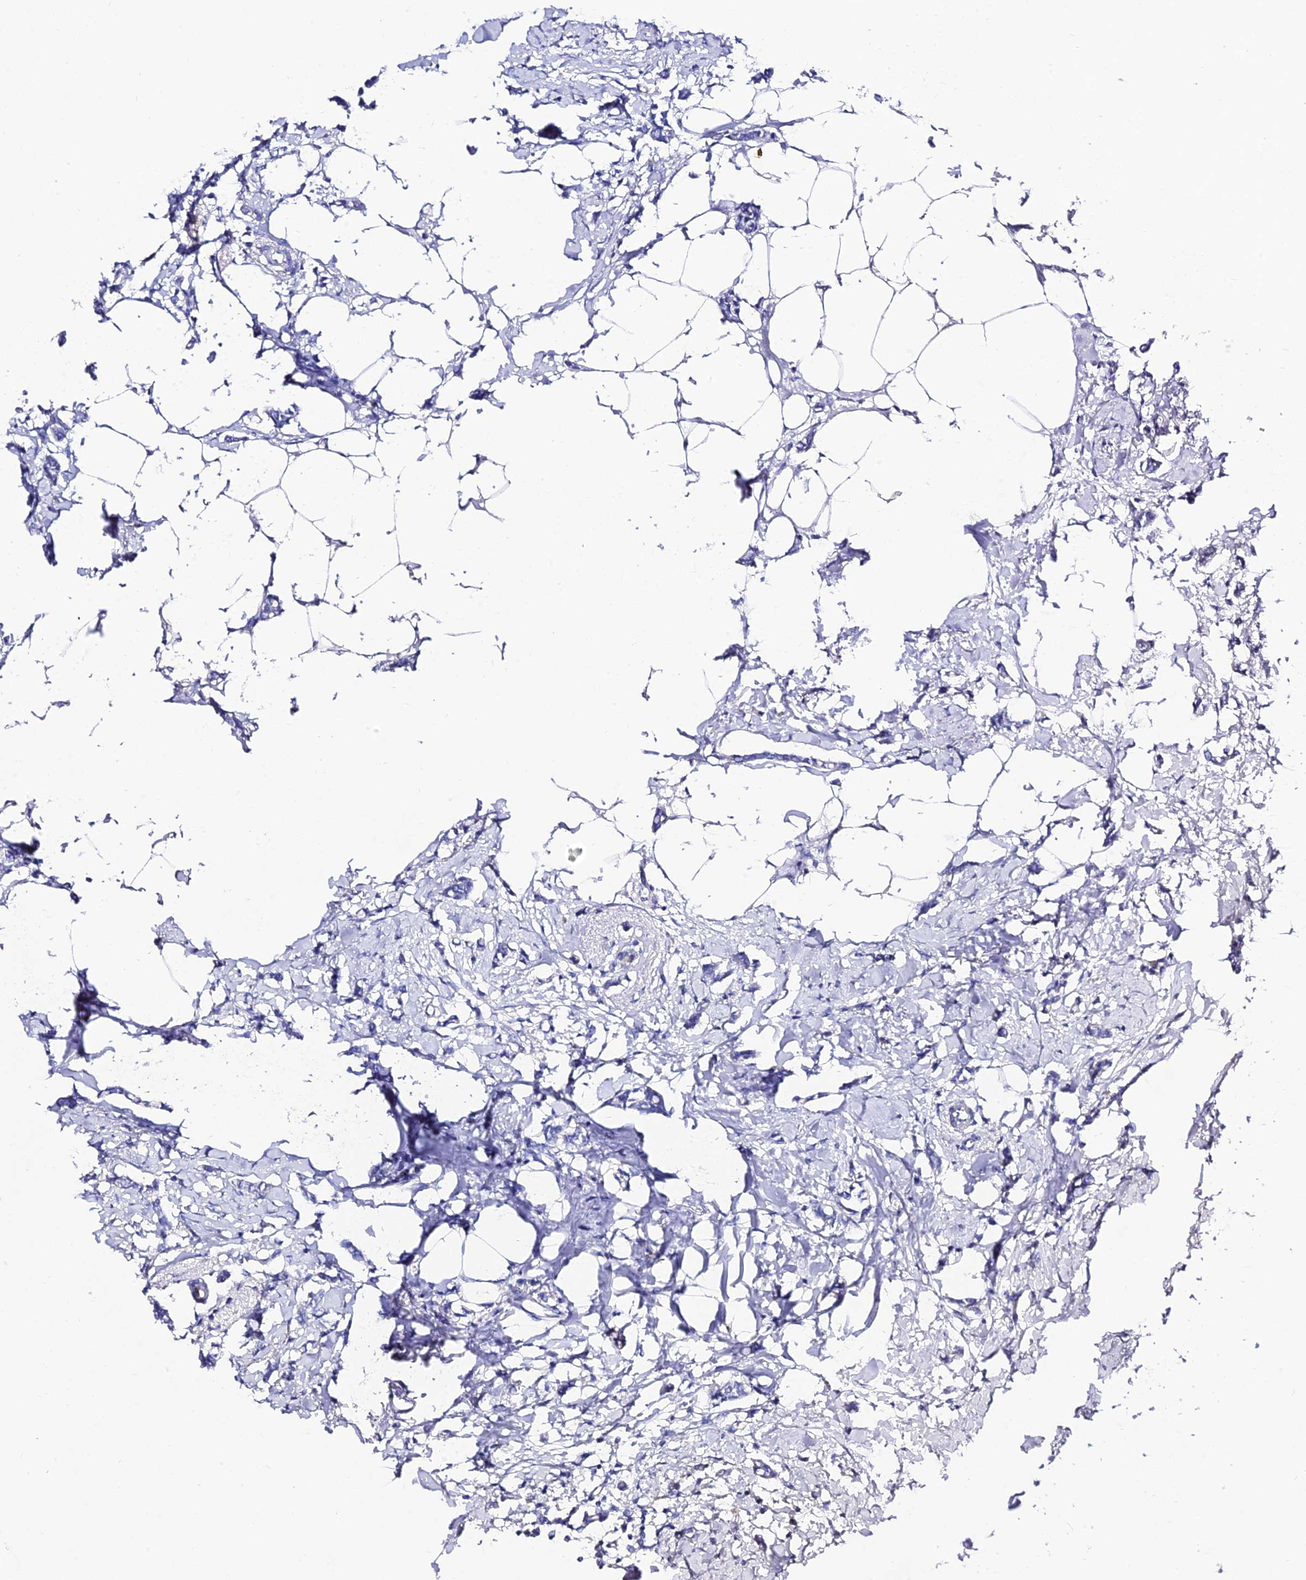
{"staining": {"intensity": "negative", "quantity": "none", "location": "none"}, "tissue": "breast cancer", "cell_type": "Tumor cells", "image_type": "cancer", "snomed": [{"axis": "morphology", "description": "Duct carcinoma"}, {"axis": "topography", "description": "Breast"}], "caption": "High power microscopy image of an immunohistochemistry (IHC) image of breast cancer (invasive ductal carcinoma), revealing no significant positivity in tumor cells. Brightfield microscopy of IHC stained with DAB (3,3'-diaminobenzidine) (brown) and hematoxylin (blue), captured at high magnification.", "gene": "DEFB106A", "patient": {"sex": "female", "age": 41}}